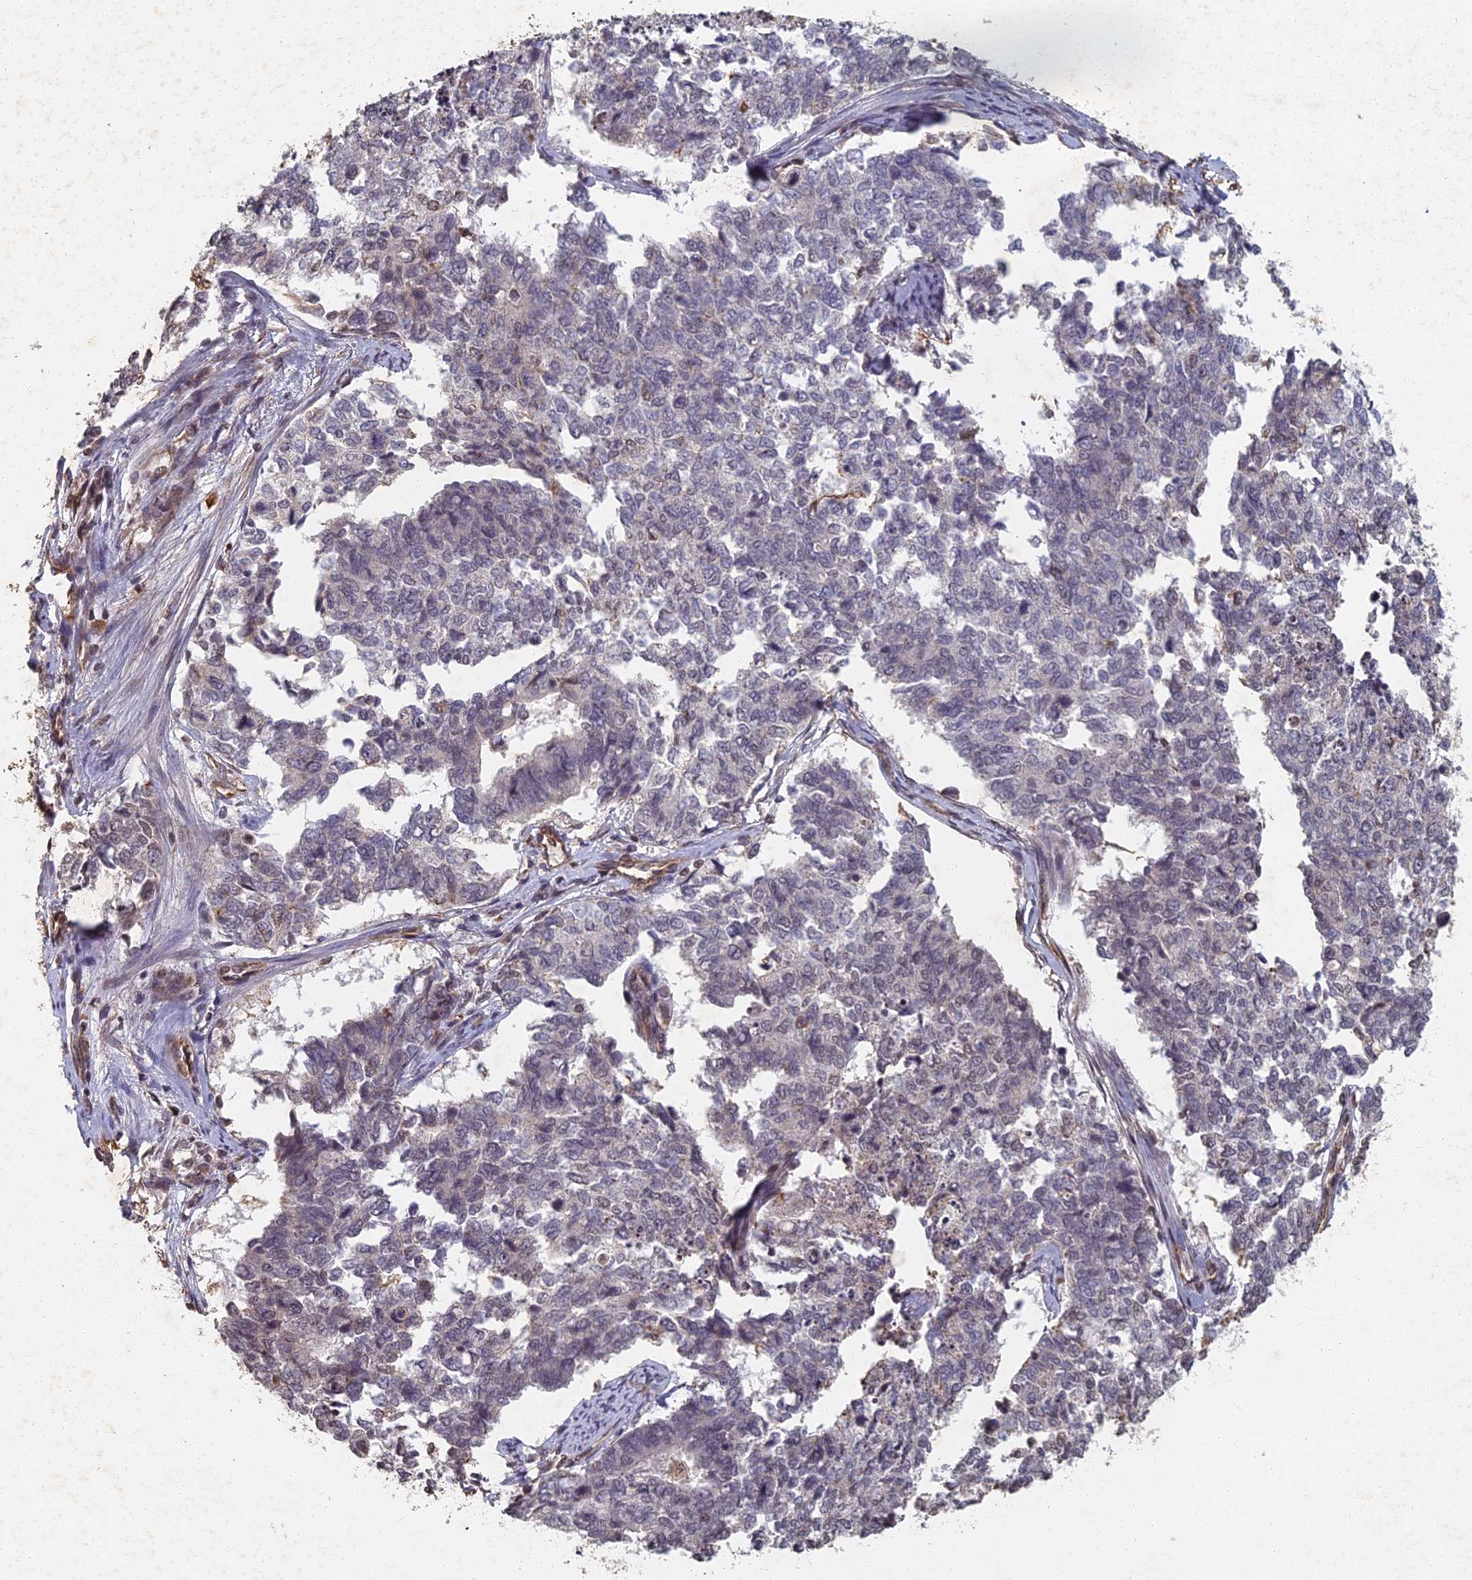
{"staining": {"intensity": "negative", "quantity": "none", "location": "none"}, "tissue": "cervical cancer", "cell_type": "Tumor cells", "image_type": "cancer", "snomed": [{"axis": "morphology", "description": "Squamous cell carcinoma, NOS"}, {"axis": "topography", "description": "Cervix"}], "caption": "Photomicrograph shows no protein positivity in tumor cells of cervical squamous cell carcinoma tissue.", "gene": "ABCB10", "patient": {"sex": "female", "age": 63}}